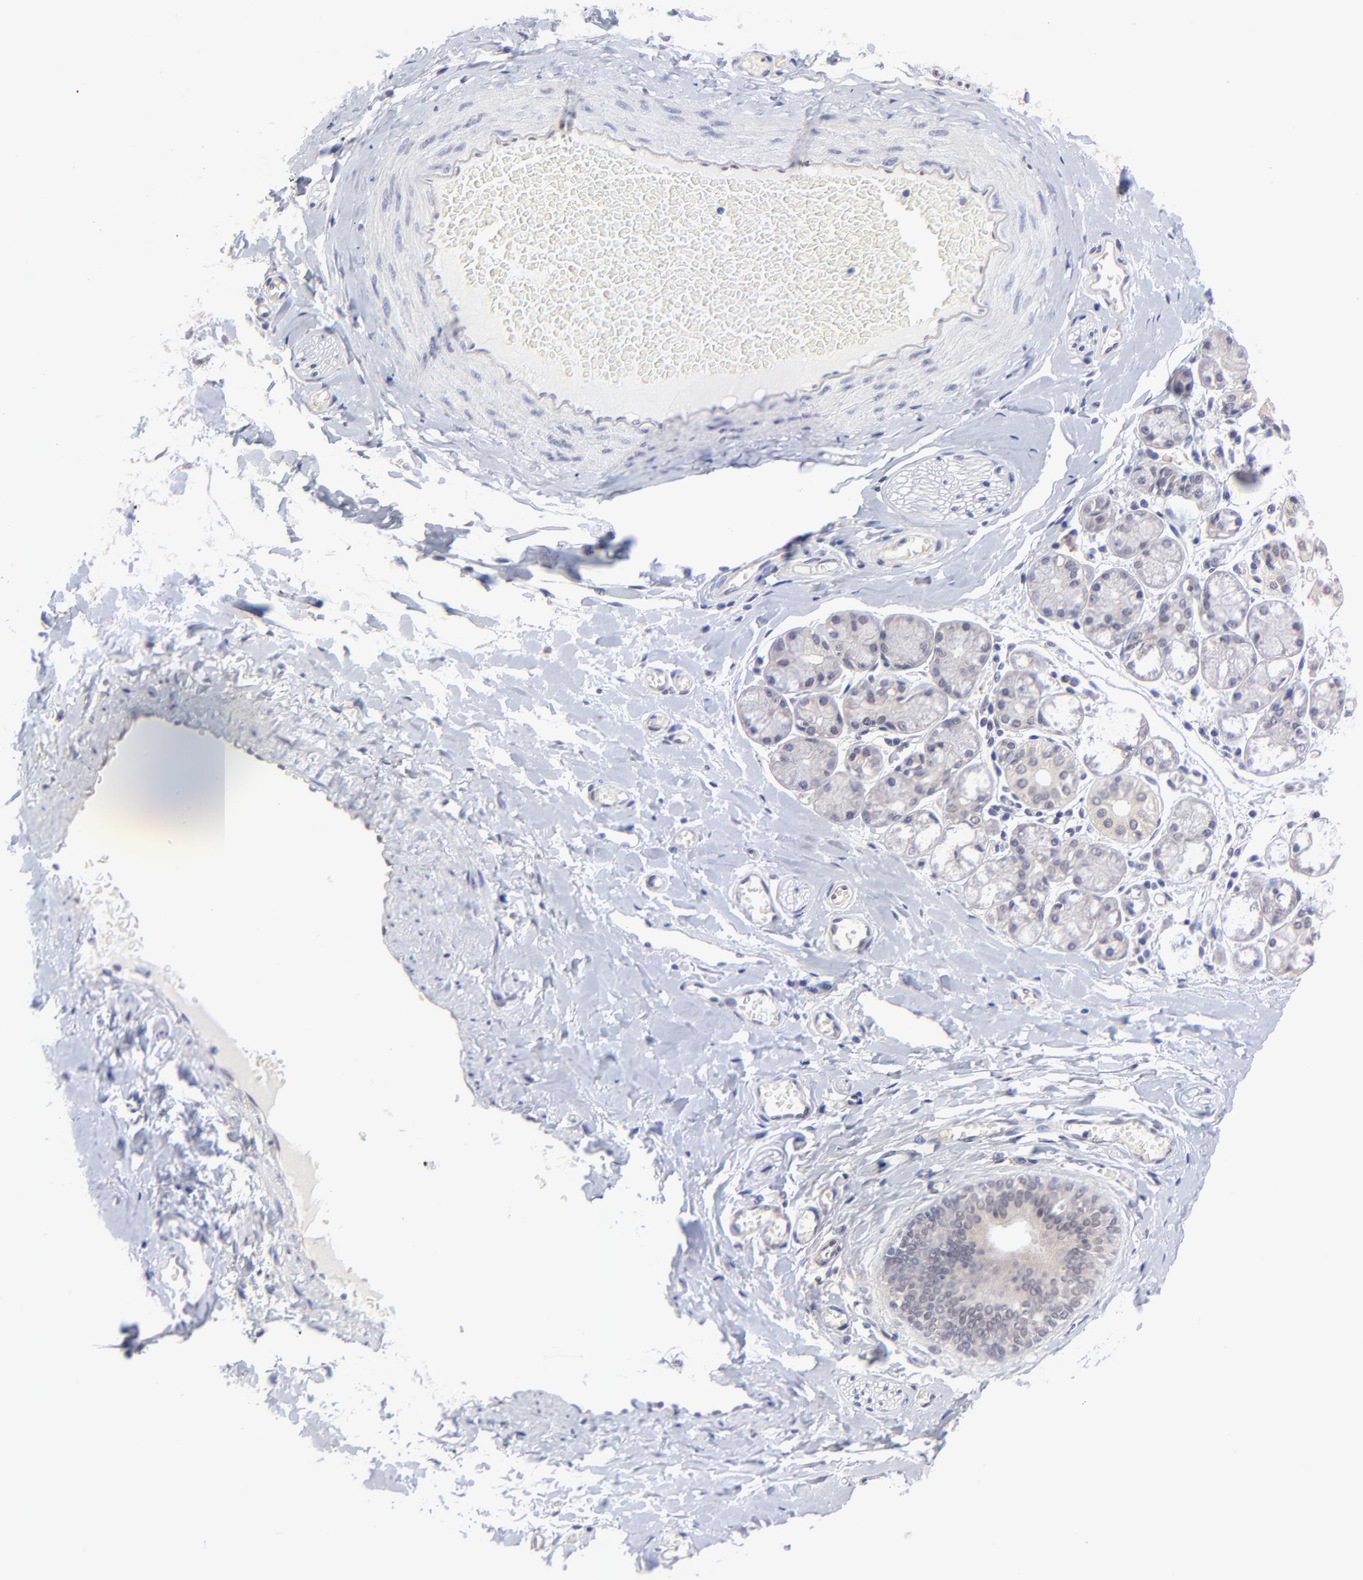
{"staining": {"intensity": "negative", "quantity": "none", "location": "none"}, "tissue": "salivary gland", "cell_type": "Glandular cells", "image_type": "normal", "snomed": [{"axis": "morphology", "description": "Normal tissue, NOS"}, {"axis": "topography", "description": "Salivary gland"}], "caption": "The immunohistochemistry photomicrograph has no significant expression in glandular cells of salivary gland.", "gene": "ZNF747", "patient": {"sex": "female", "age": 24}}